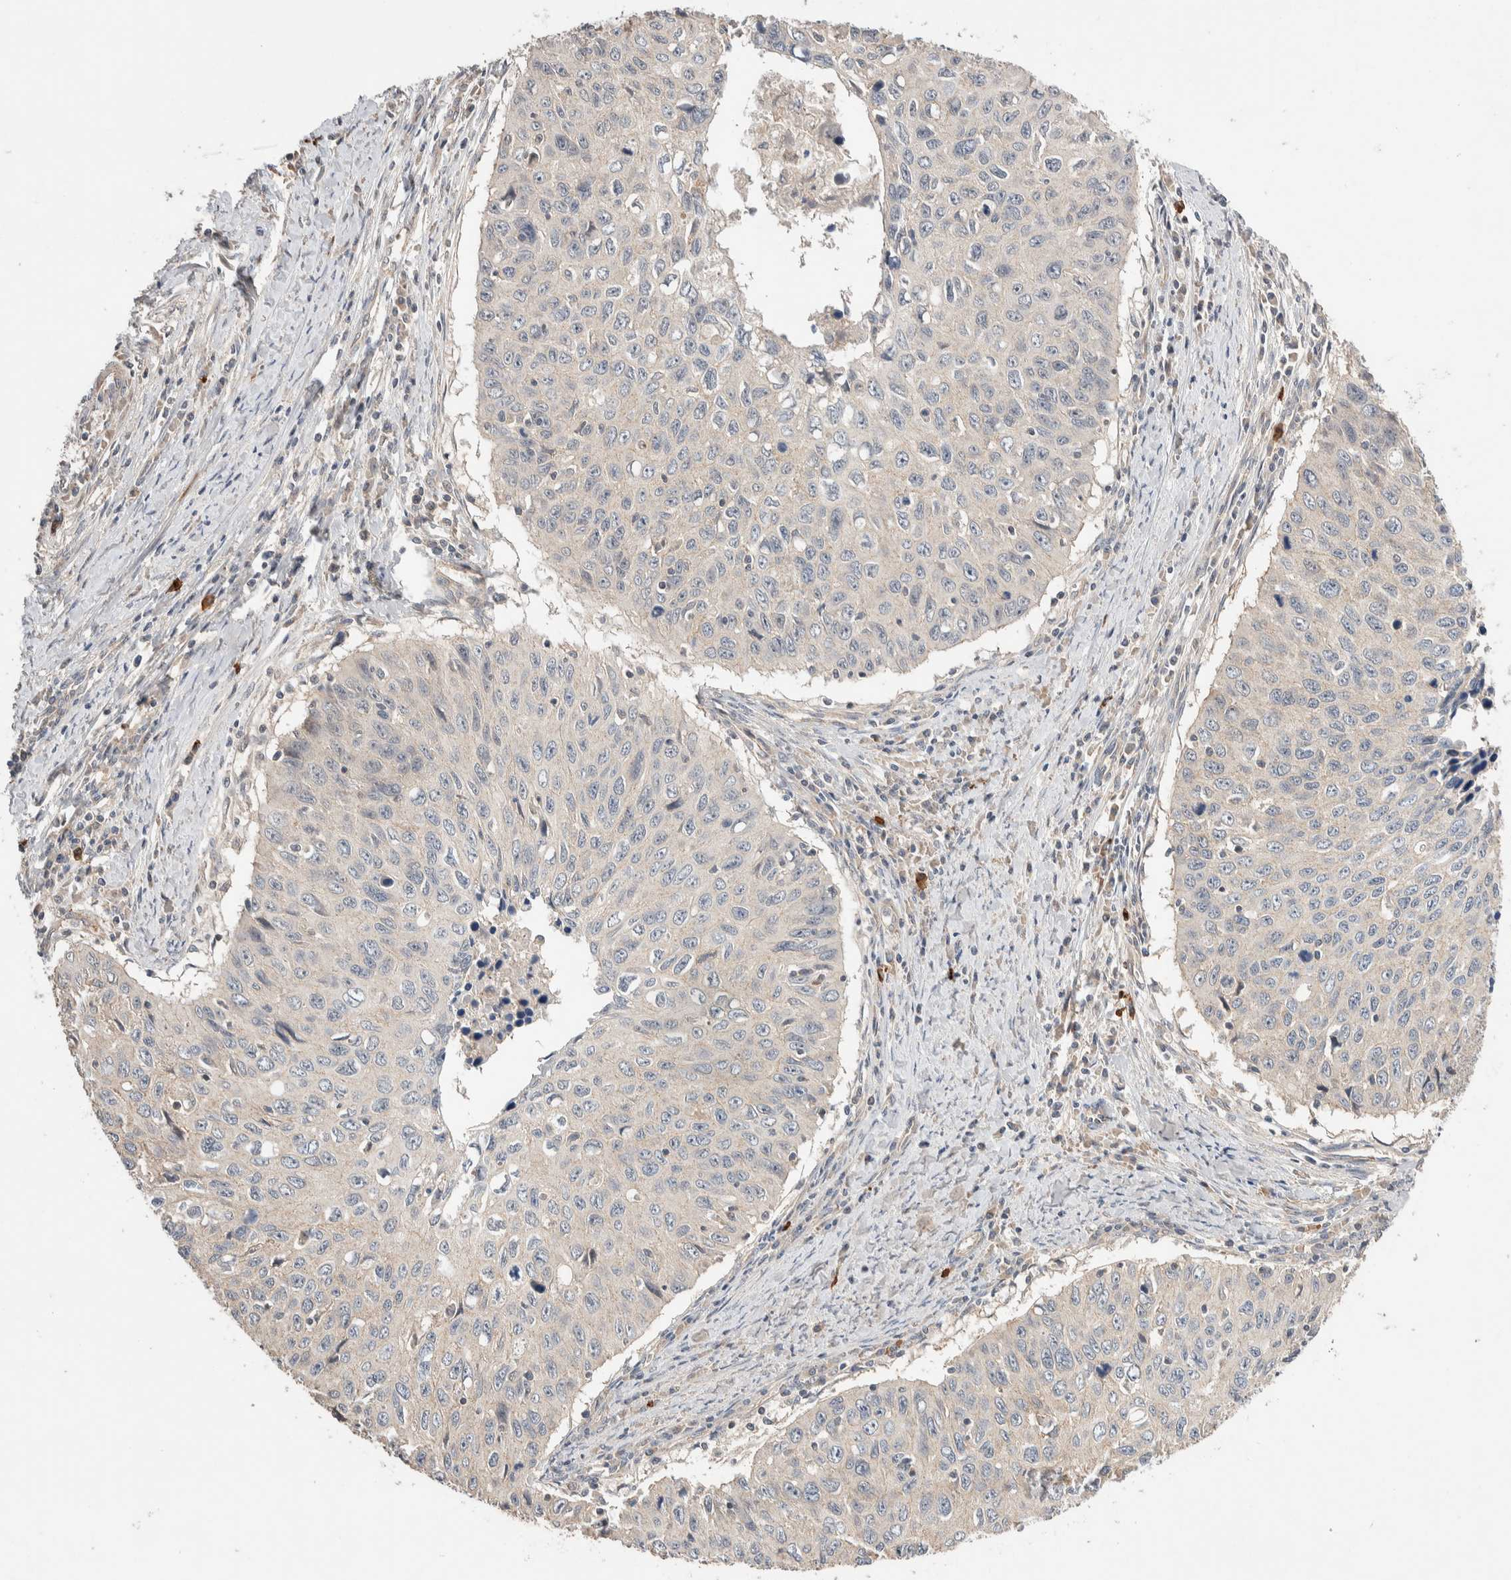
{"staining": {"intensity": "negative", "quantity": "none", "location": "none"}, "tissue": "cervical cancer", "cell_type": "Tumor cells", "image_type": "cancer", "snomed": [{"axis": "morphology", "description": "Squamous cell carcinoma, NOS"}, {"axis": "topography", "description": "Cervix"}], "caption": "Histopathology image shows no protein staining in tumor cells of cervical cancer (squamous cell carcinoma) tissue.", "gene": "WDR91", "patient": {"sex": "female", "age": 53}}